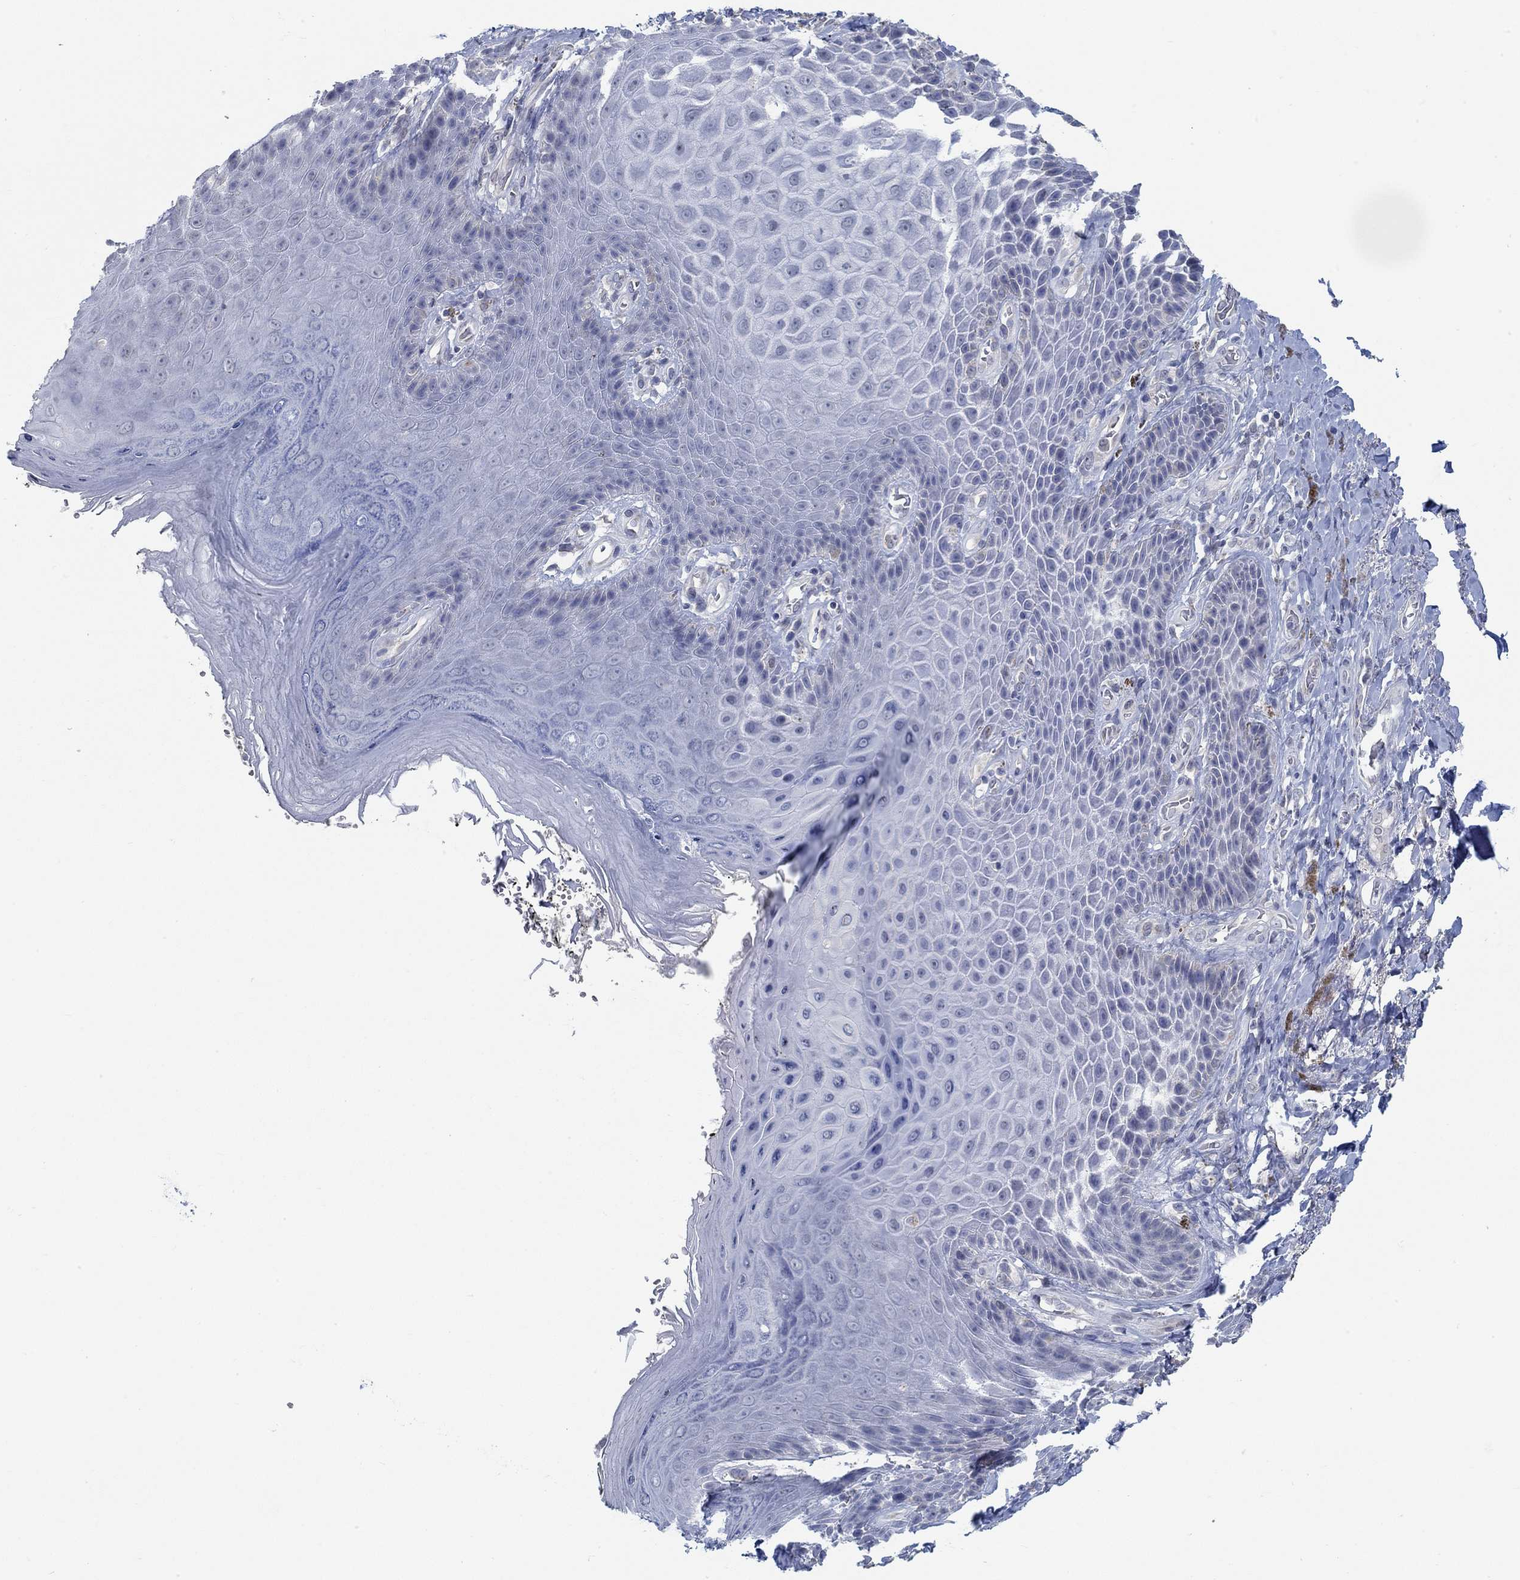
{"staining": {"intensity": "negative", "quantity": "none", "location": "none"}, "tissue": "skin", "cell_type": "Epidermal cells", "image_type": "normal", "snomed": [{"axis": "morphology", "description": "Normal tissue, NOS"}, {"axis": "topography", "description": "Skeletal muscle"}, {"axis": "topography", "description": "Anal"}, {"axis": "topography", "description": "Peripheral nerve tissue"}], "caption": "High magnification brightfield microscopy of unremarkable skin stained with DAB (3,3'-diaminobenzidine) (brown) and counterstained with hematoxylin (blue): epidermal cells show no significant positivity. (Brightfield microscopy of DAB immunohistochemistry (IHC) at high magnification).", "gene": "TEKT4", "patient": {"sex": "male", "age": 53}}